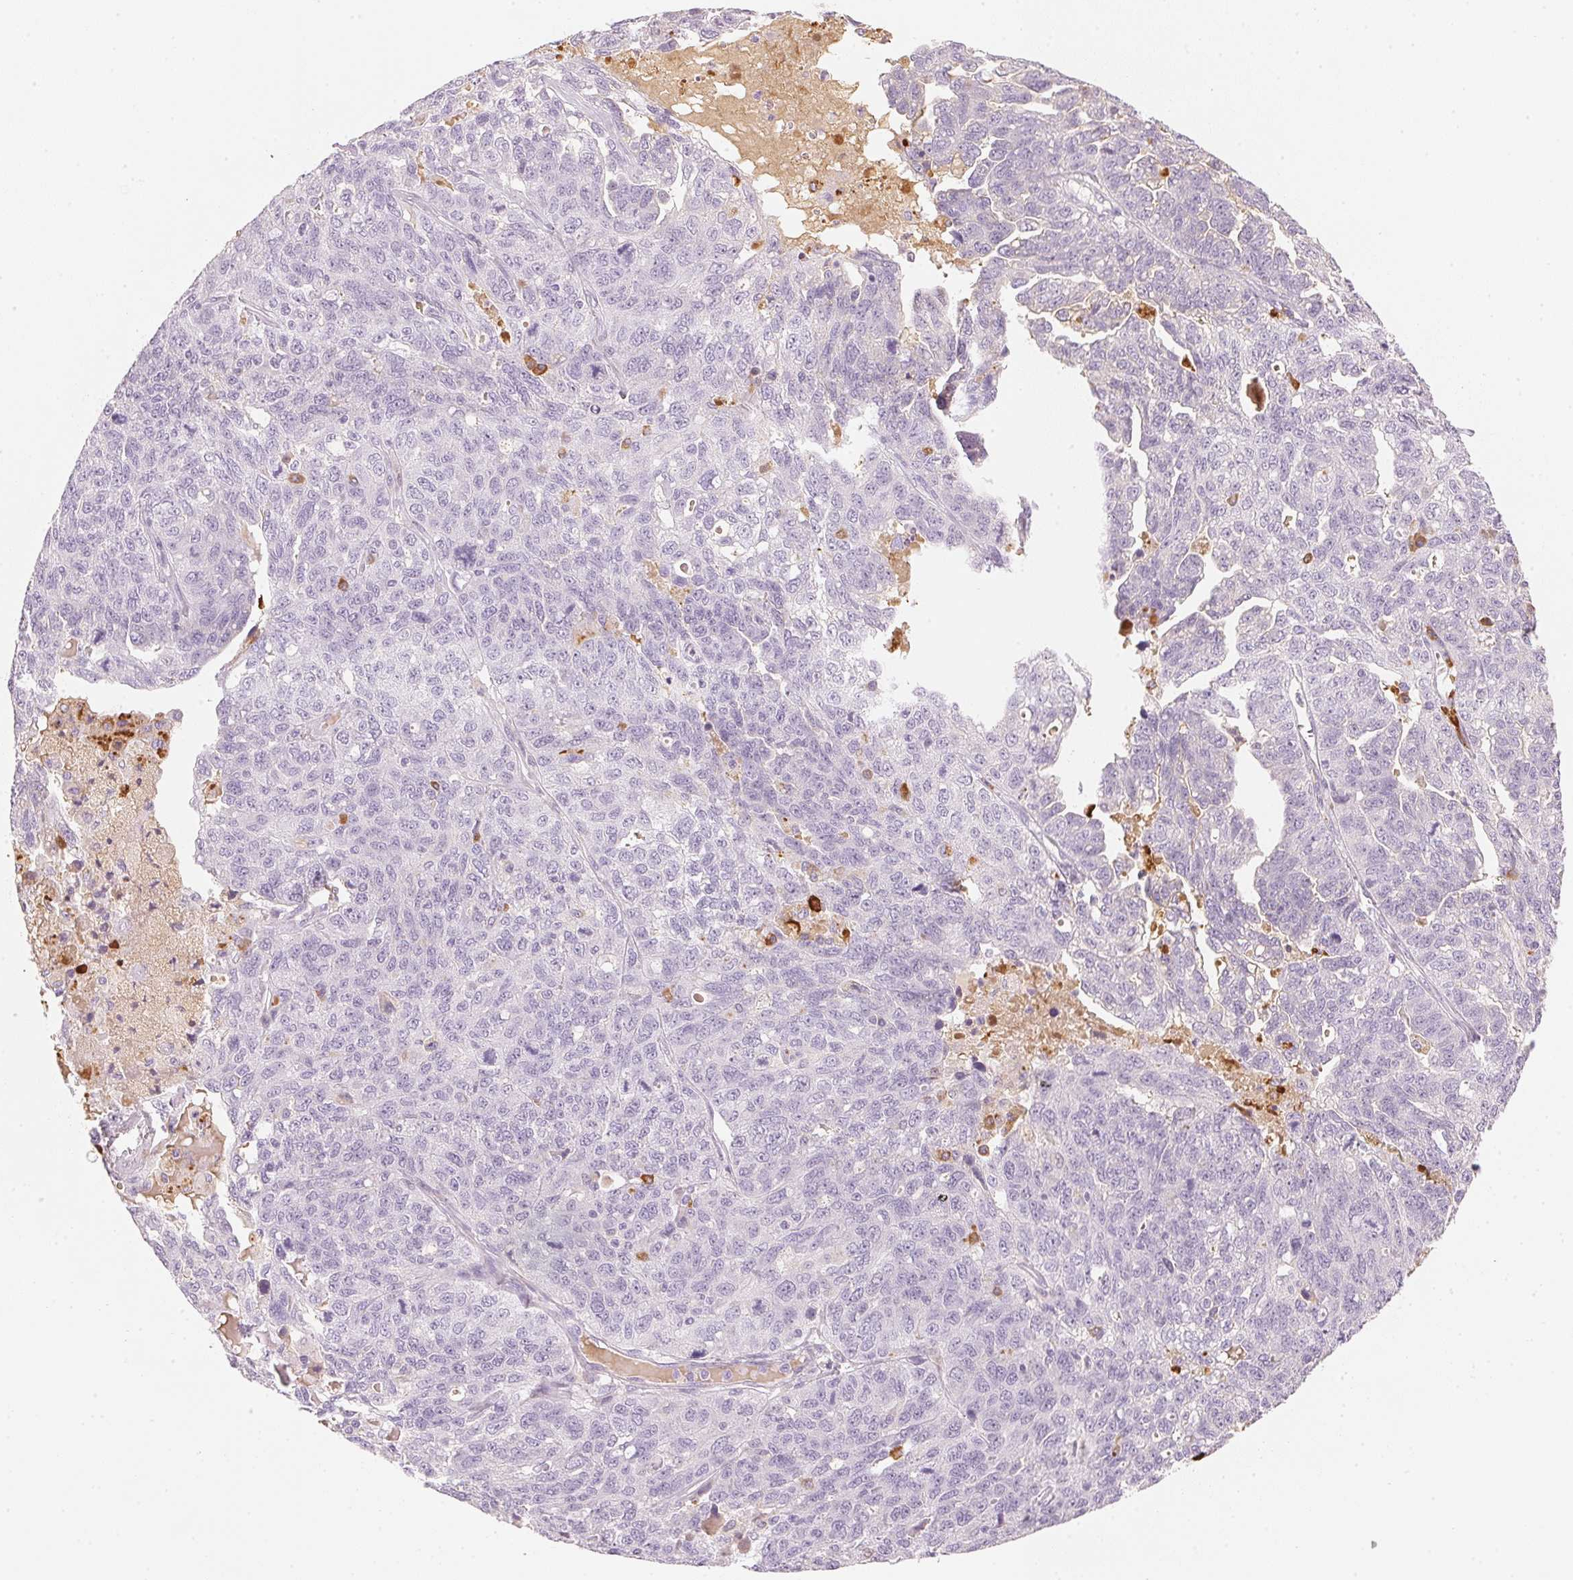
{"staining": {"intensity": "negative", "quantity": "none", "location": "none"}, "tissue": "ovarian cancer", "cell_type": "Tumor cells", "image_type": "cancer", "snomed": [{"axis": "morphology", "description": "Cystadenocarcinoma, serous, NOS"}, {"axis": "topography", "description": "Ovary"}], "caption": "Tumor cells show no significant protein expression in ovarian serous cystadenocarcinoma.", "gene": "RMDN2", "patient": {"sex": "female", "age": 71}}